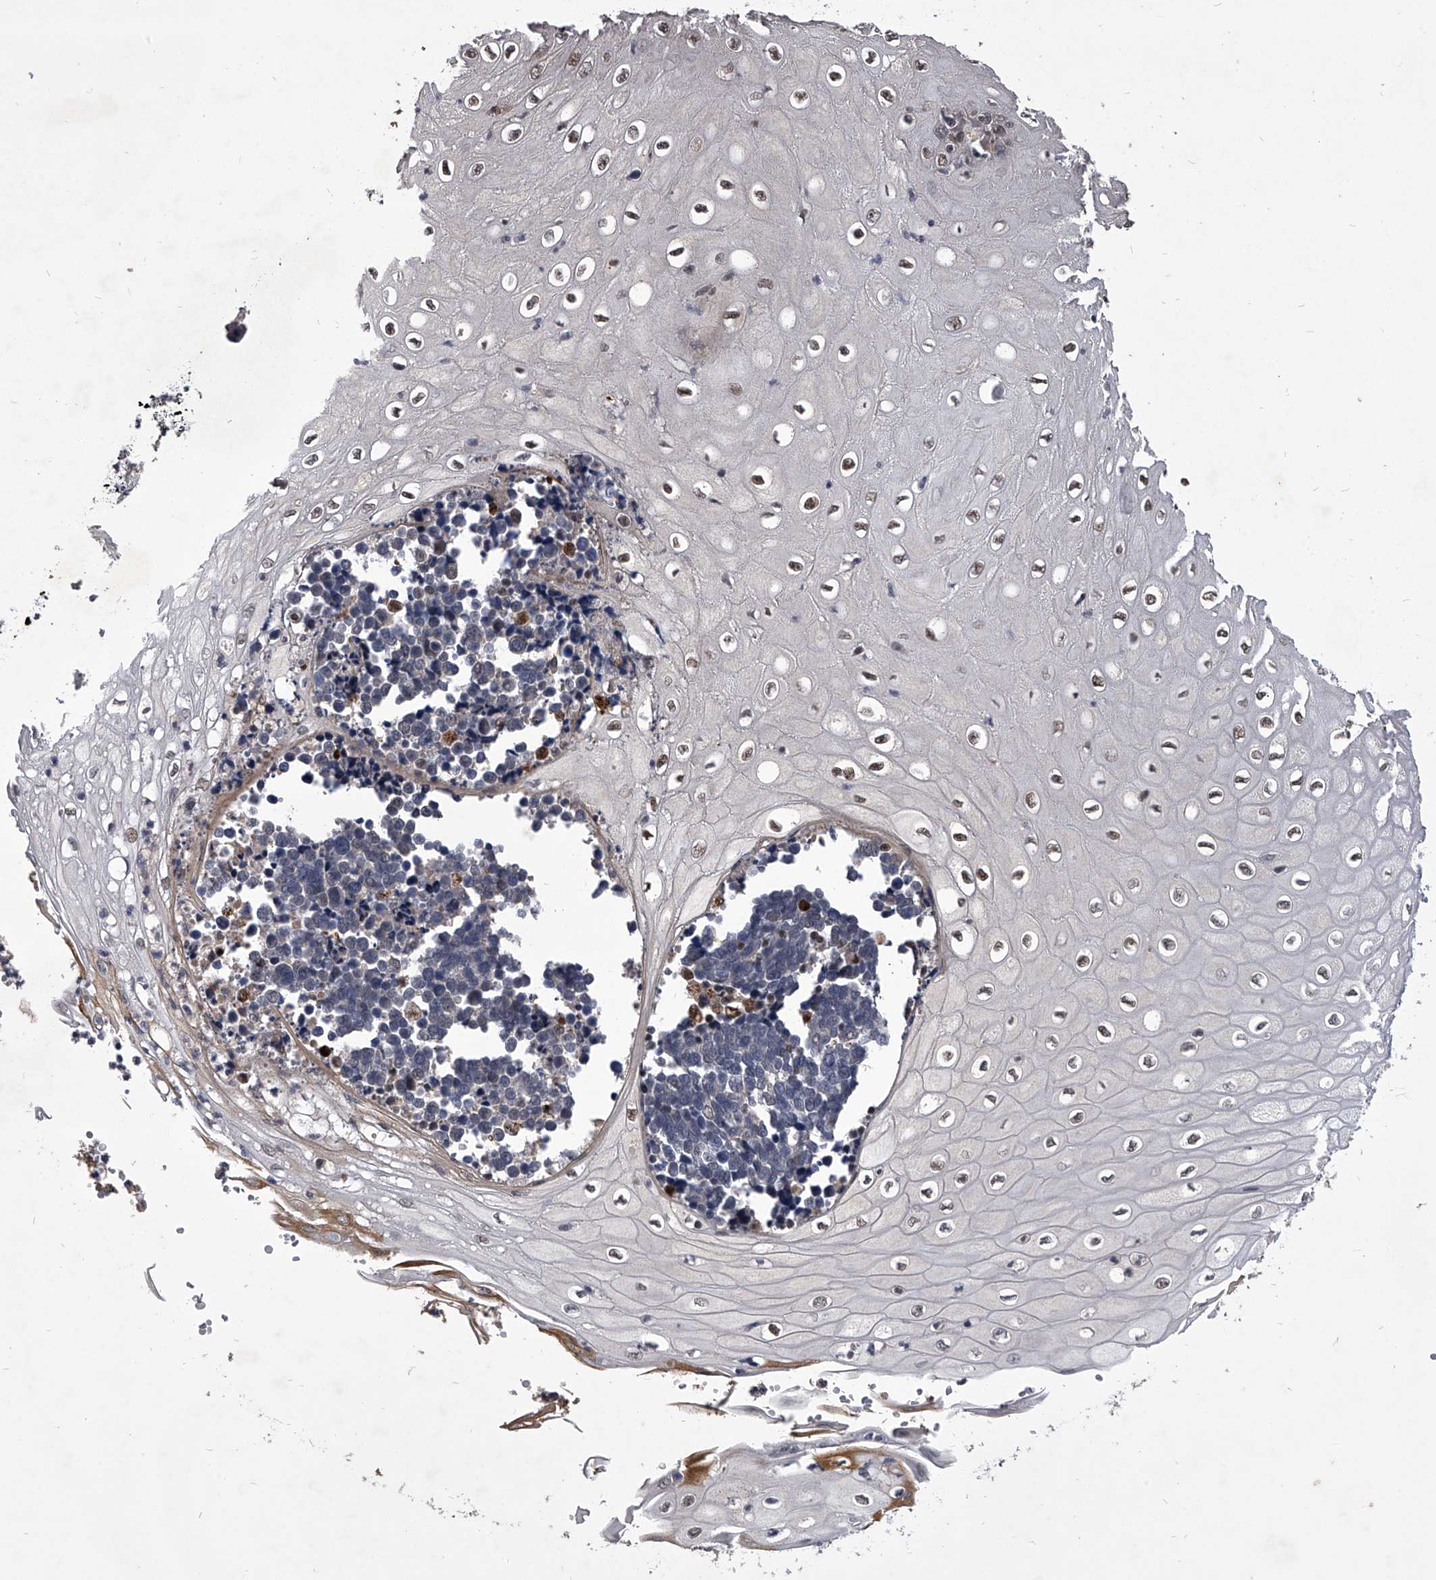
{"staining": {"intensity": "negative", "quantity": "none", "location": "none"}, "tissue": "cervical cancer", "cell_type": "Tumor cells", "image_type": "cancer", "snomed": [{"axis": "morphology", "description": "Normal tissue, NOS"}, {"axis": "morphology", "description": "Squamous cell carcinoma, NOS"}, {"axis": "topography", "description": "Cervix"}], "caption": "Immunohistochemistry (IHC) of human squamous cell carcinoma (cervical) shows no expression in tumor cells. Nuclei are stained in blue.", "gene": "CMTR1", "patient": {"sex": "female", "age": 35}}